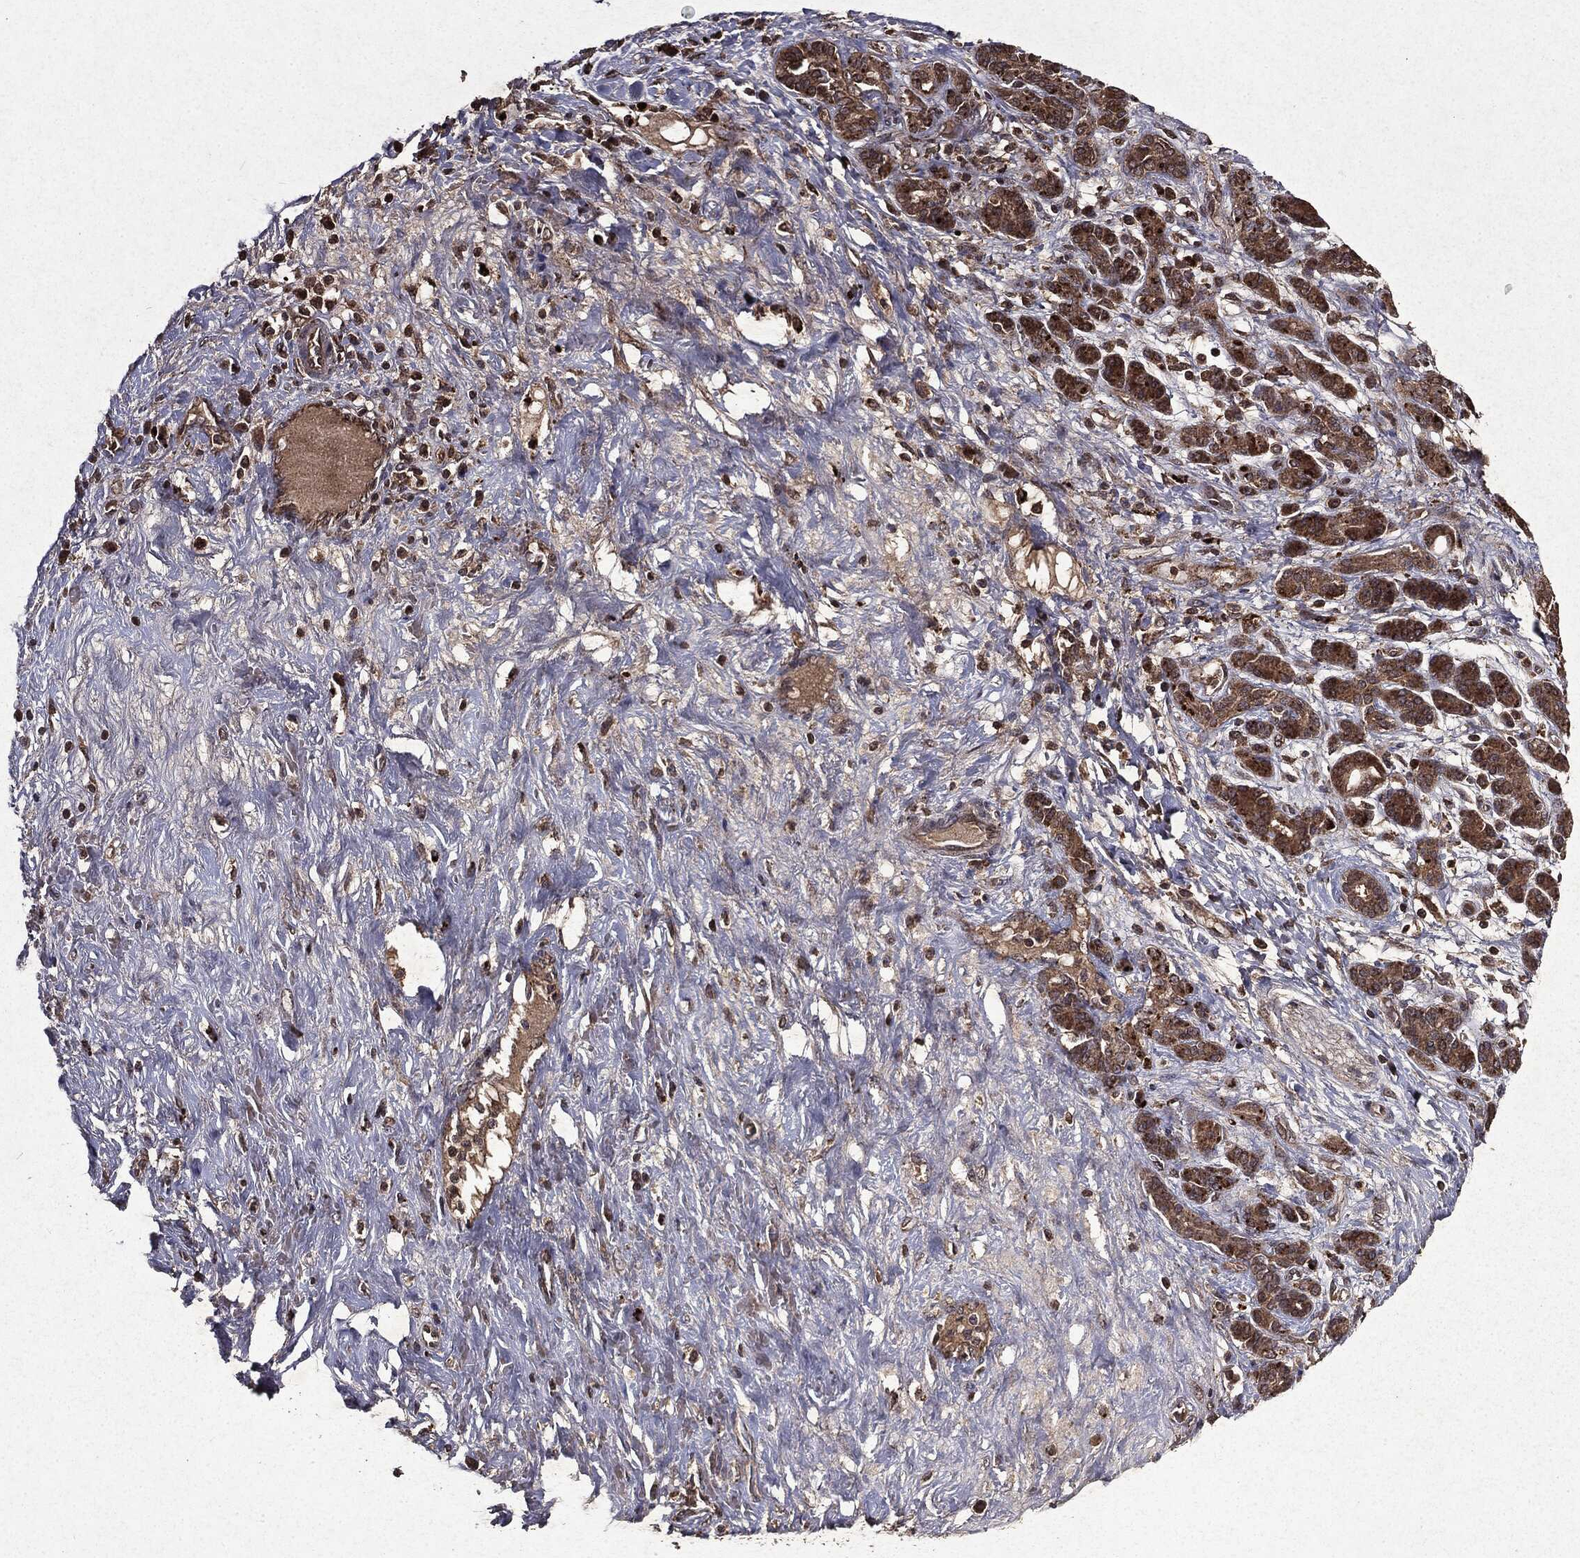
{"staining": {"intensity": "moderate", "quantity": ">75%", "location": "cytoplasmic/membranous,nuclear"}, "tissue": "pancreatic cancer", "cell_type": "Tumor cells", "image_type": "cancer", "snomed": [{"axis": "morphology", "description": "Adenocarcinoma, NOS"}, {"axis": "topography", "description": "Pancreas"}], "caption": "Adenocarcinoma (pancreatic) tissue displays moderate cytoplasmic/membranous and nuclear expression in approximately >75% of tumor cells", "gene": "MTOR", "patient": {"sex": "male", "age": 44}}